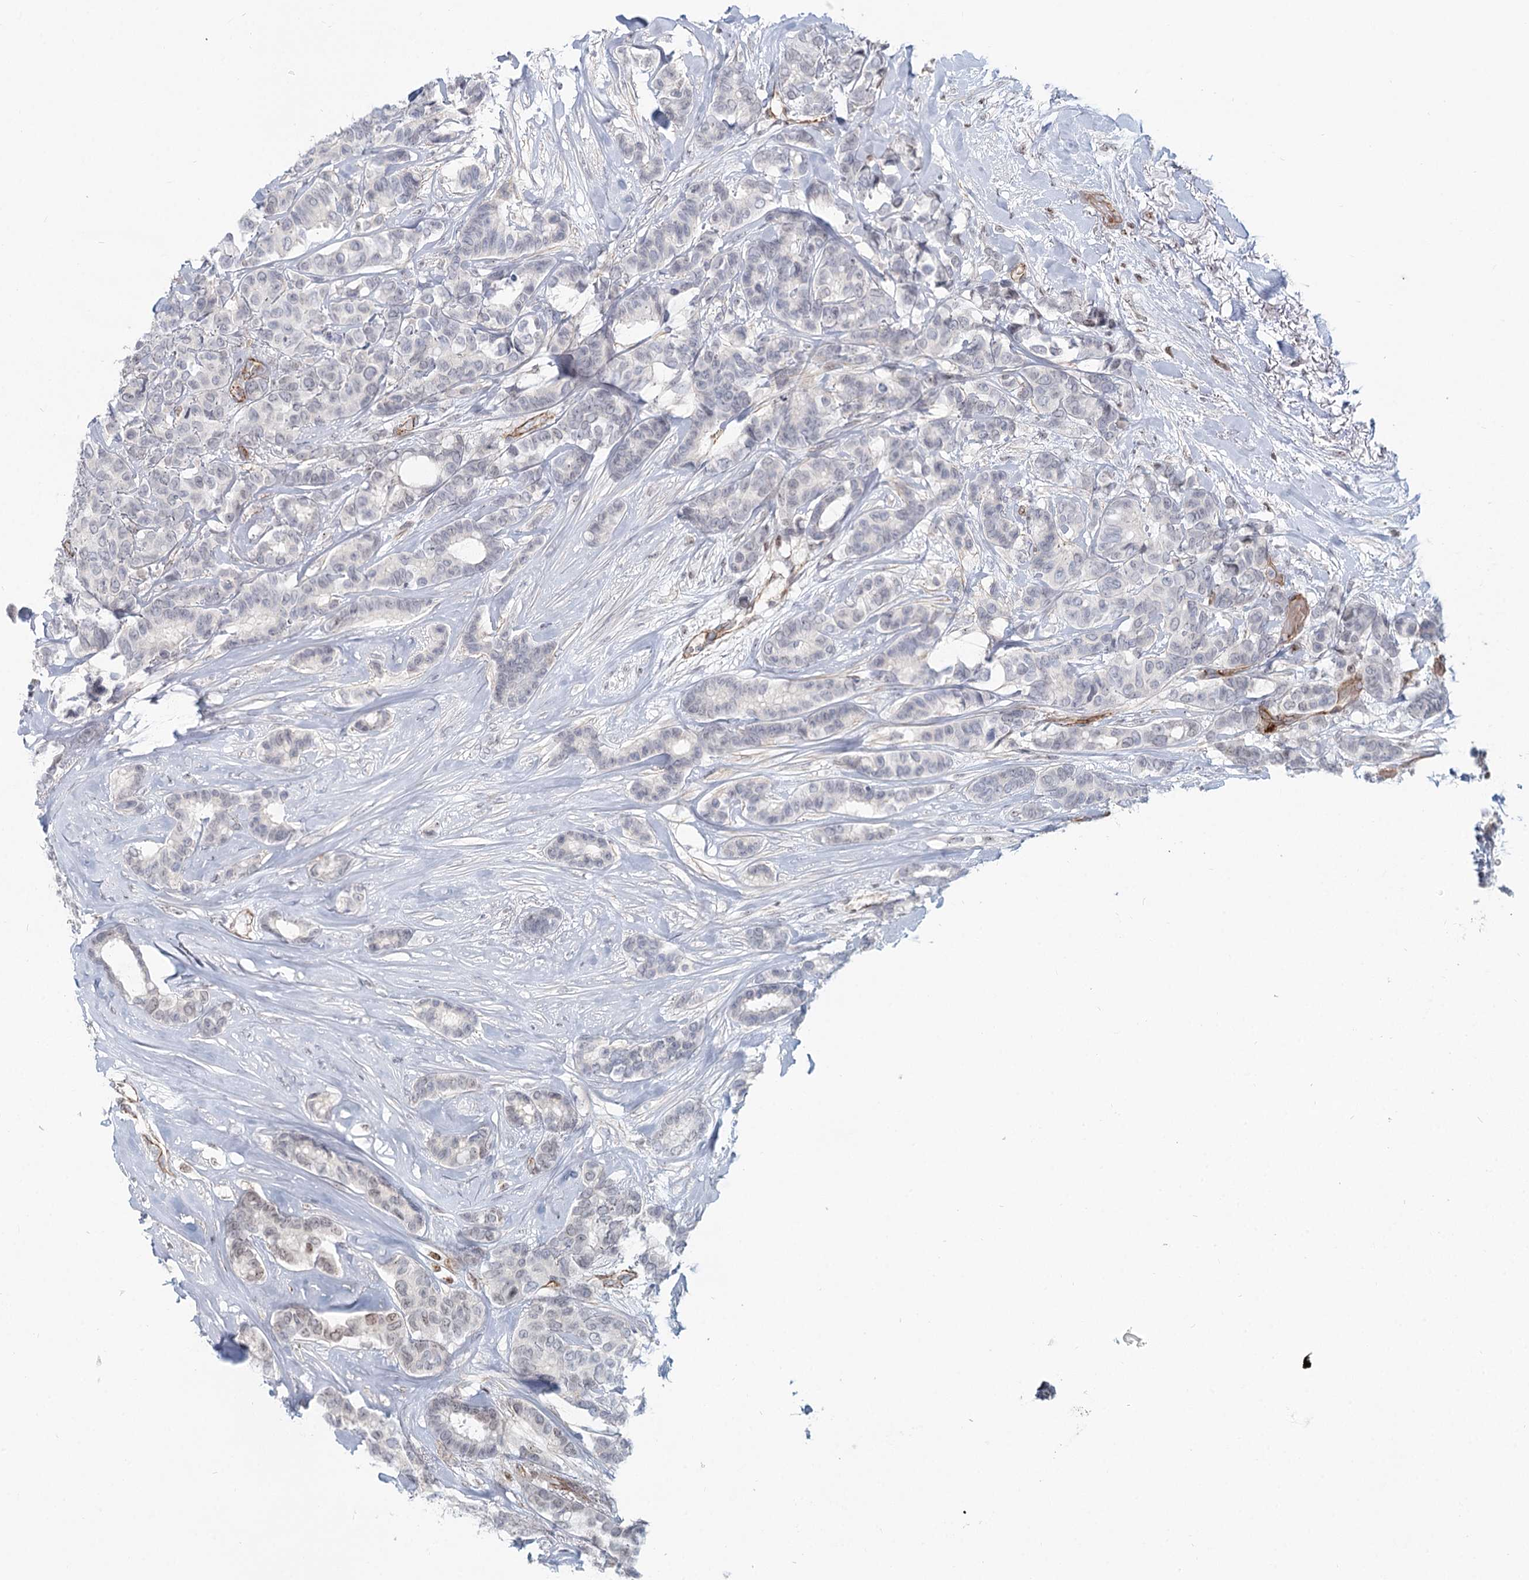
{"staining": {"intensity": "weak", "quantity": "<25%", "location": "nuclear"}, "tissue": "breast cancer", "cell_type": "Tumor cells", "image_type": "cancer", "snomed": [{"axis": "morphology", "description": "Duct carcinoma"}, {"axis": "topography", "description": "Breast"}], "caption": "Immunohistochemistry image of human breast cancer (infiltrating ductal carcinoma) stained for a protein (brown), which displays no expression in tumor cells. (Brightfield microscopy of DAB (3,3'-diaminobenzidine) IHC at high magnification).", "gene": "ZFYVE28", "patient": {"sex": "female", "age": 87}}